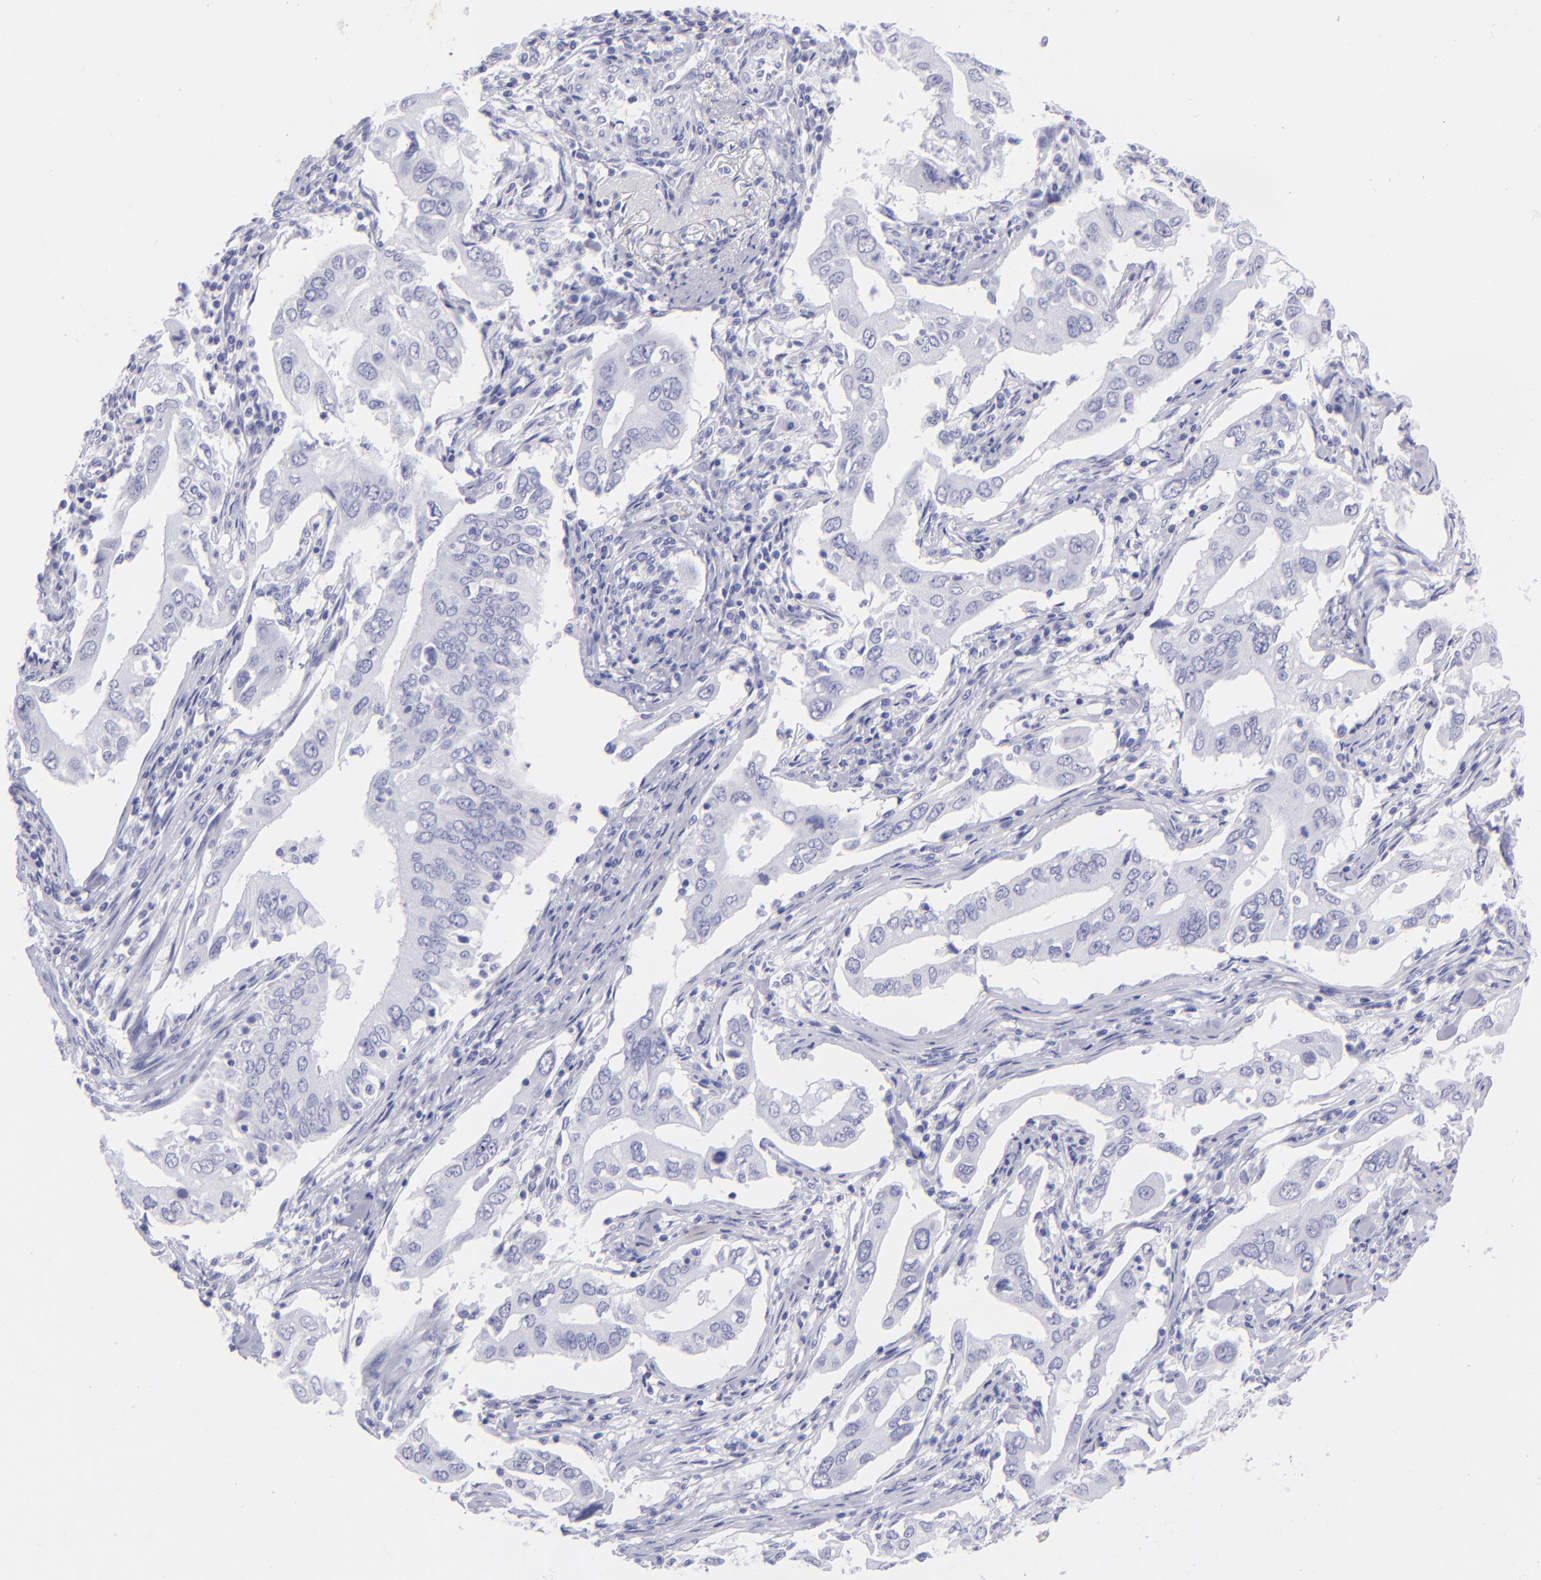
{"staining": {"intensity": "negative", "quantity": "none", "location": "none"}, "tissue": "lung cancer", "cell_type": "Tumor cells", "image_type": "cancer", "snomed": [{"axis": "morphology", "description": "Adenocarcinoma, NOS"}, {"axis": "topography", "description": "Lung"}], "caption": "Immunohistochemistry photomicrograph of neoplastic tissue: lung cancer stained with DAB (3,3'-diaminobenzidine) shows no significant protein positivity in tumor cells. (Brightfield microscopy of DAB (3,3'-diaminobenzidine) immunohistochemistry at high magnification).", "gene": "SLC1A3", "patient": {"sex": "male", "age": 48}}